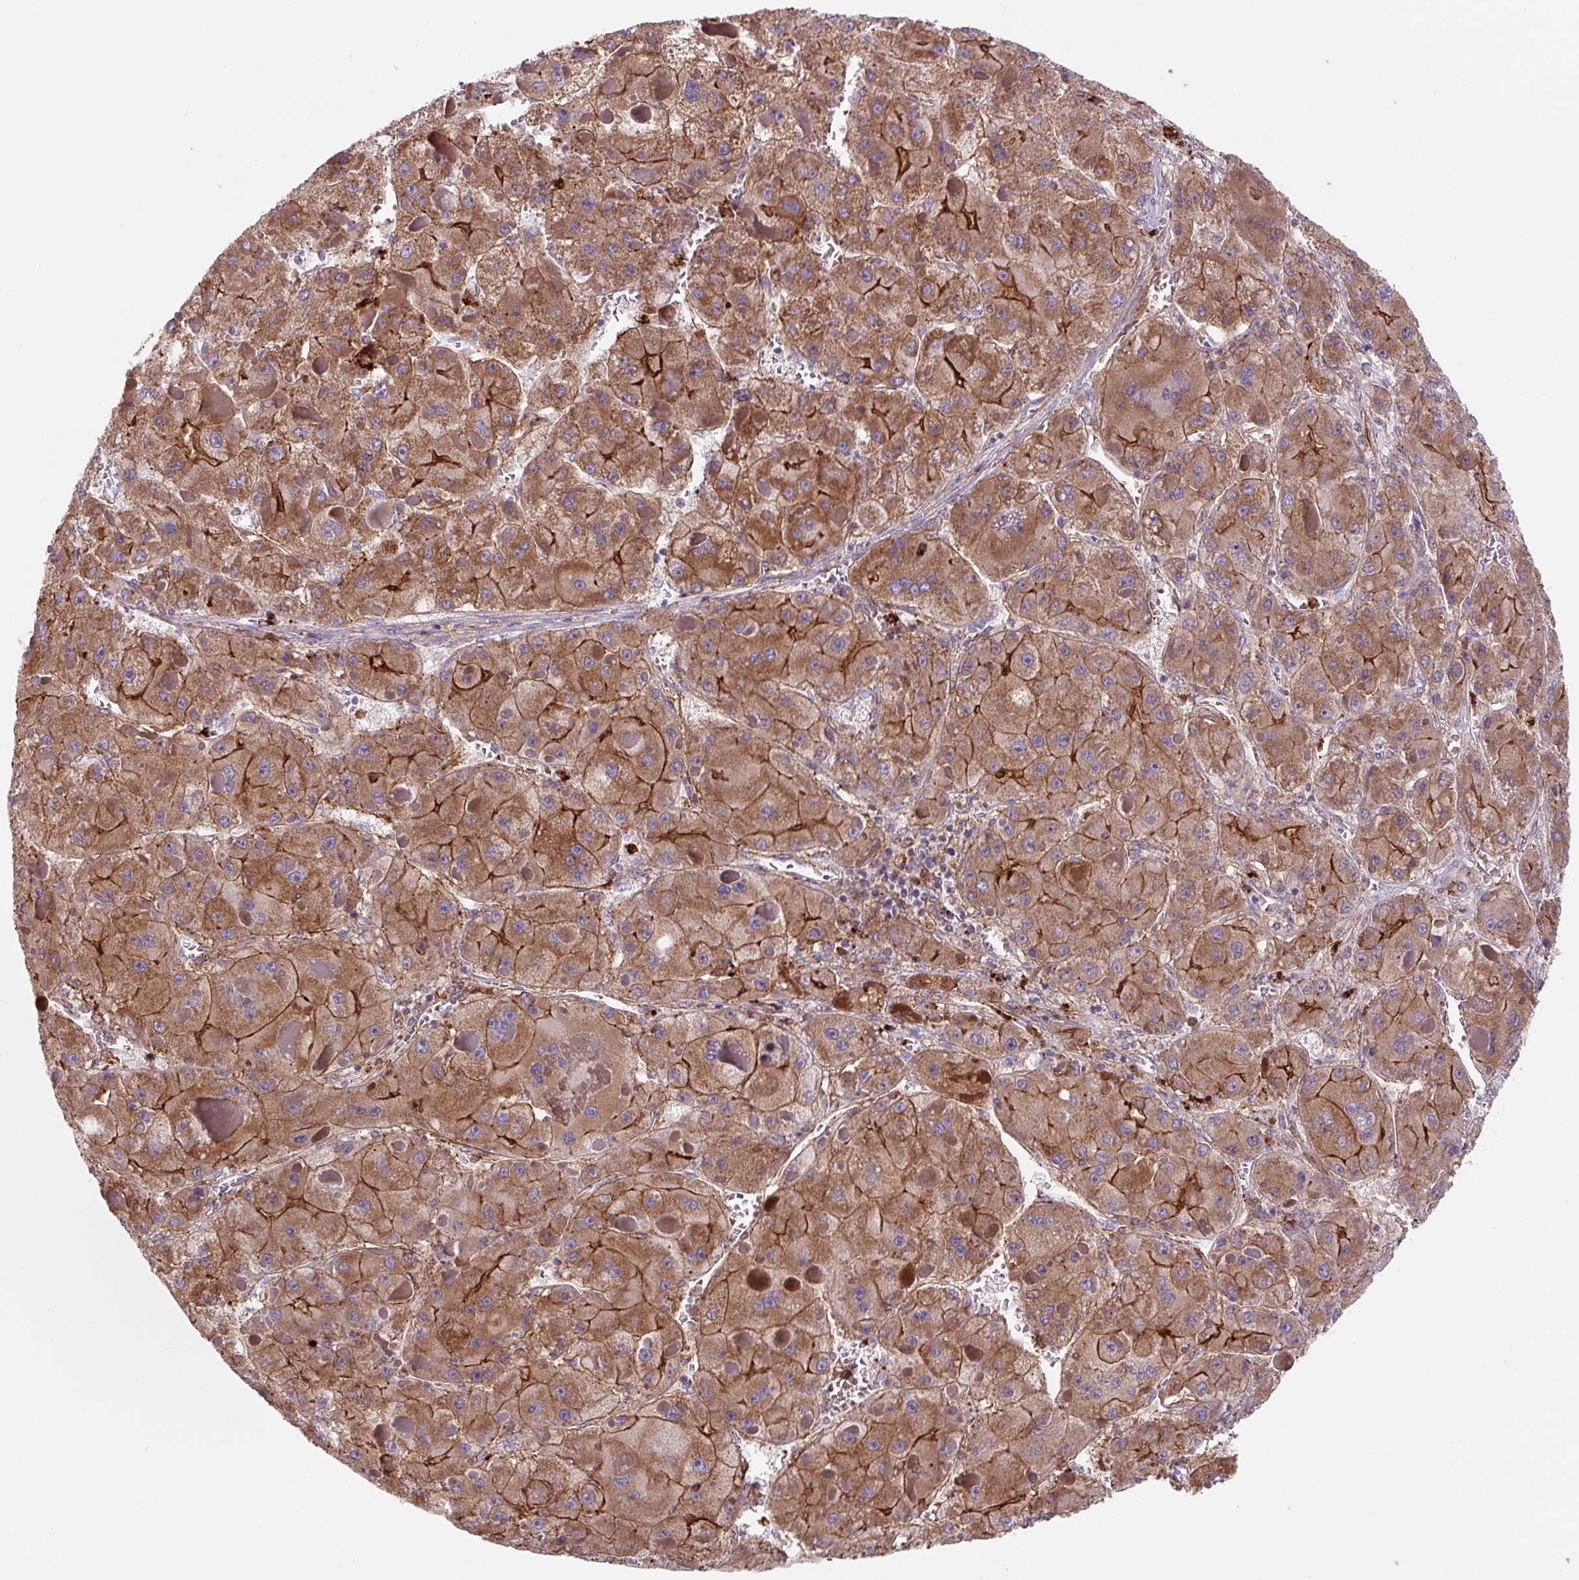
{"staining": {"intensity": "moderate", "quantity": ">75%", "location": "cytoplasmic/membranous"}, "tissue": "liver cancer", "cell_type": "Tumor cells", "image_type": "cancer", "snomed": [{"axis": "morphology", "description": "Carcinoma, Hepatocellular, NOS"}, {"axis": "topography", "description": "Liver"}], "caption": "Immunohistochemistry (IHC) photomicrograph of human hepatocellular carcinoma (liver) stained for a protein (brown), which shows medium levels of moderate cytoplasmic/membranous staining in about >75% of tumor cells.", "gene": "DHFR2", "patient": {"sex": "female", "age": 73}}